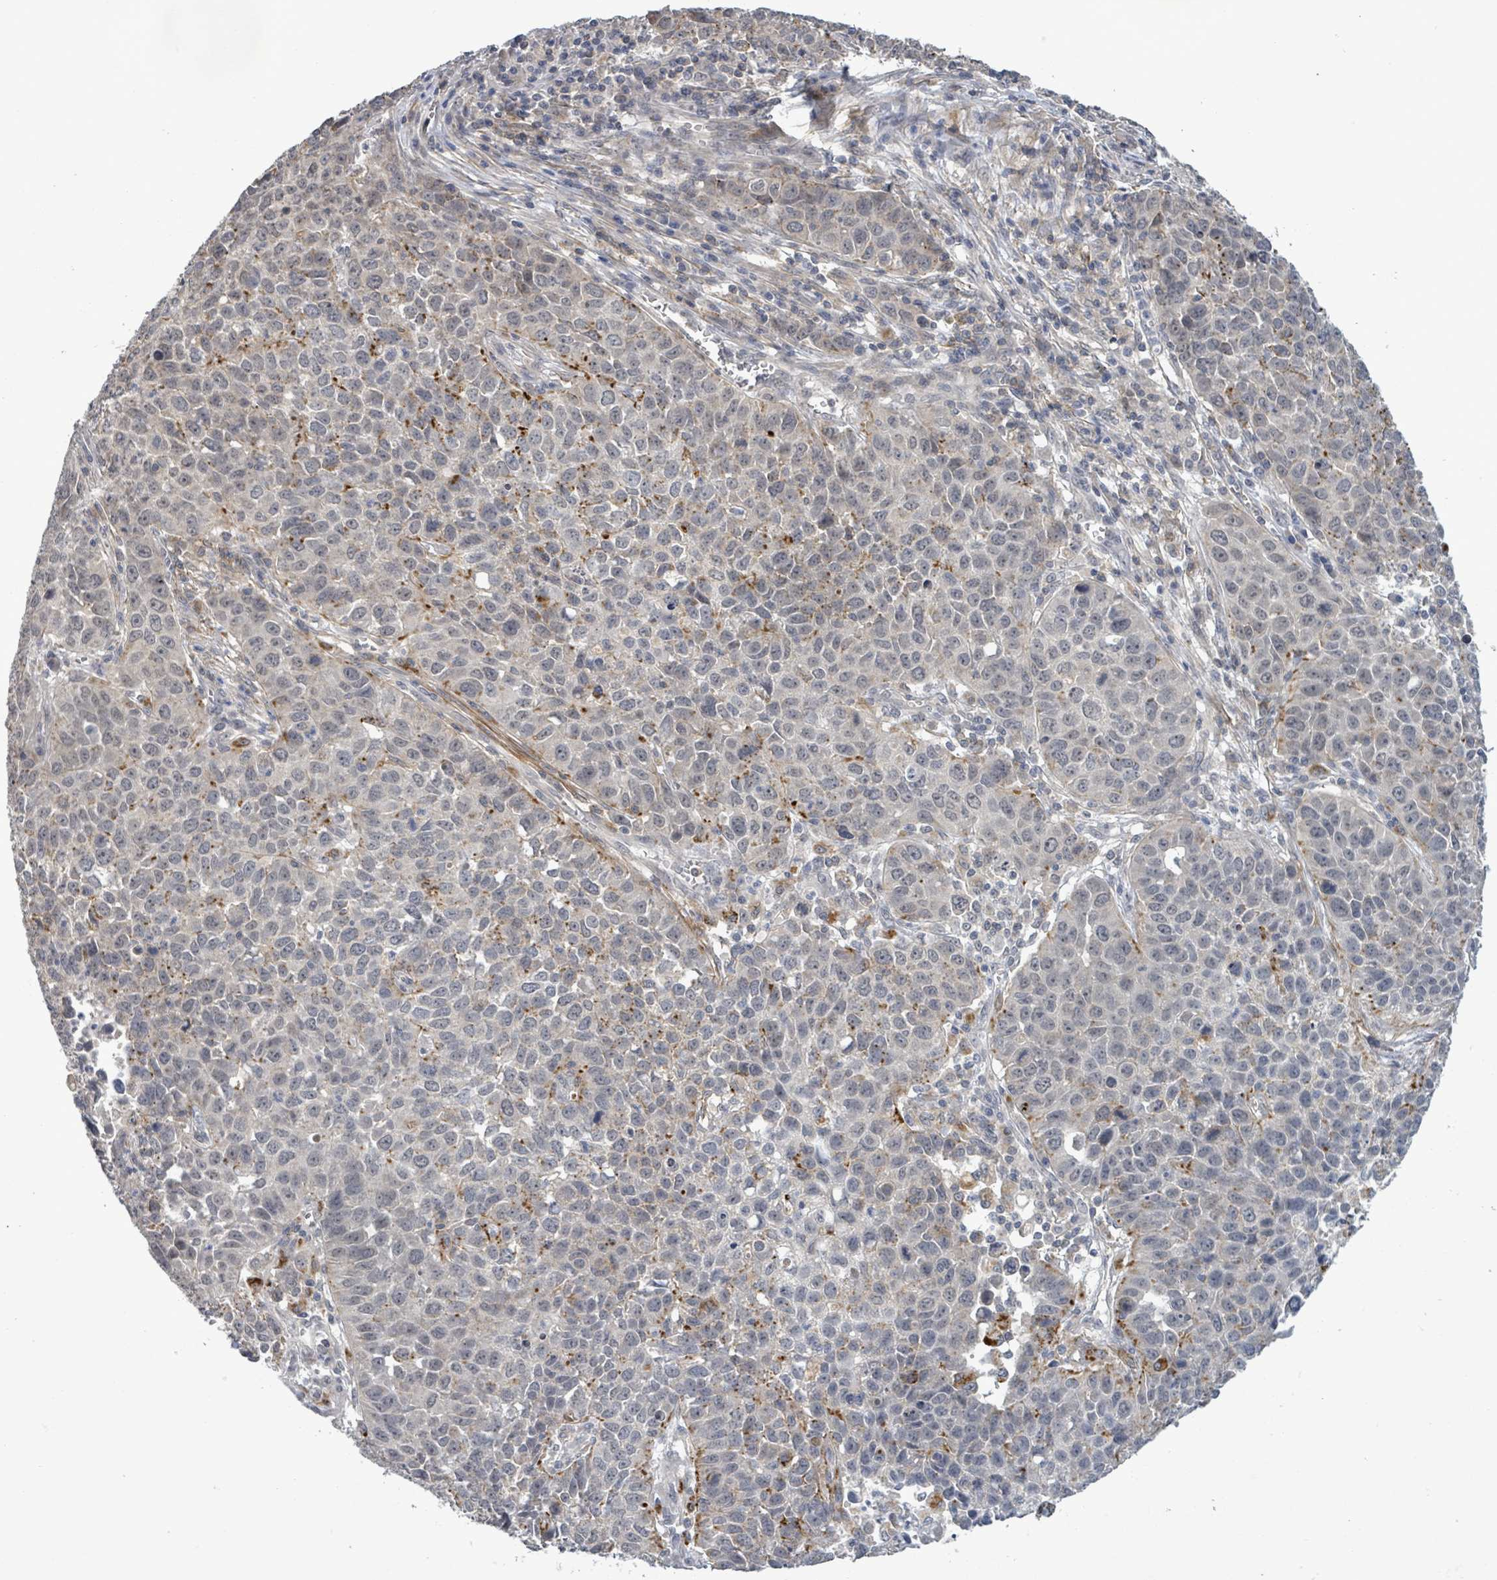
{"staining": {"intensity": "negative", "quantity": "none", "location": "none"}, "tissue": "lung cancer", "cell_type": "Tumor cells", "image_type": "cancer", "snomed": [{"axis": "morphology", "description": "Squamous cell carcinoma, NOS"}, {"axis": "topography", "description": "Lung"}], "caption": "This is a photomicrograph of IHC staining of lung squamous cell carcinoma, which shows no staining in tumor cells.", "gene": "AMMECR1", "patient": {"sex": "male", "age": 76}}